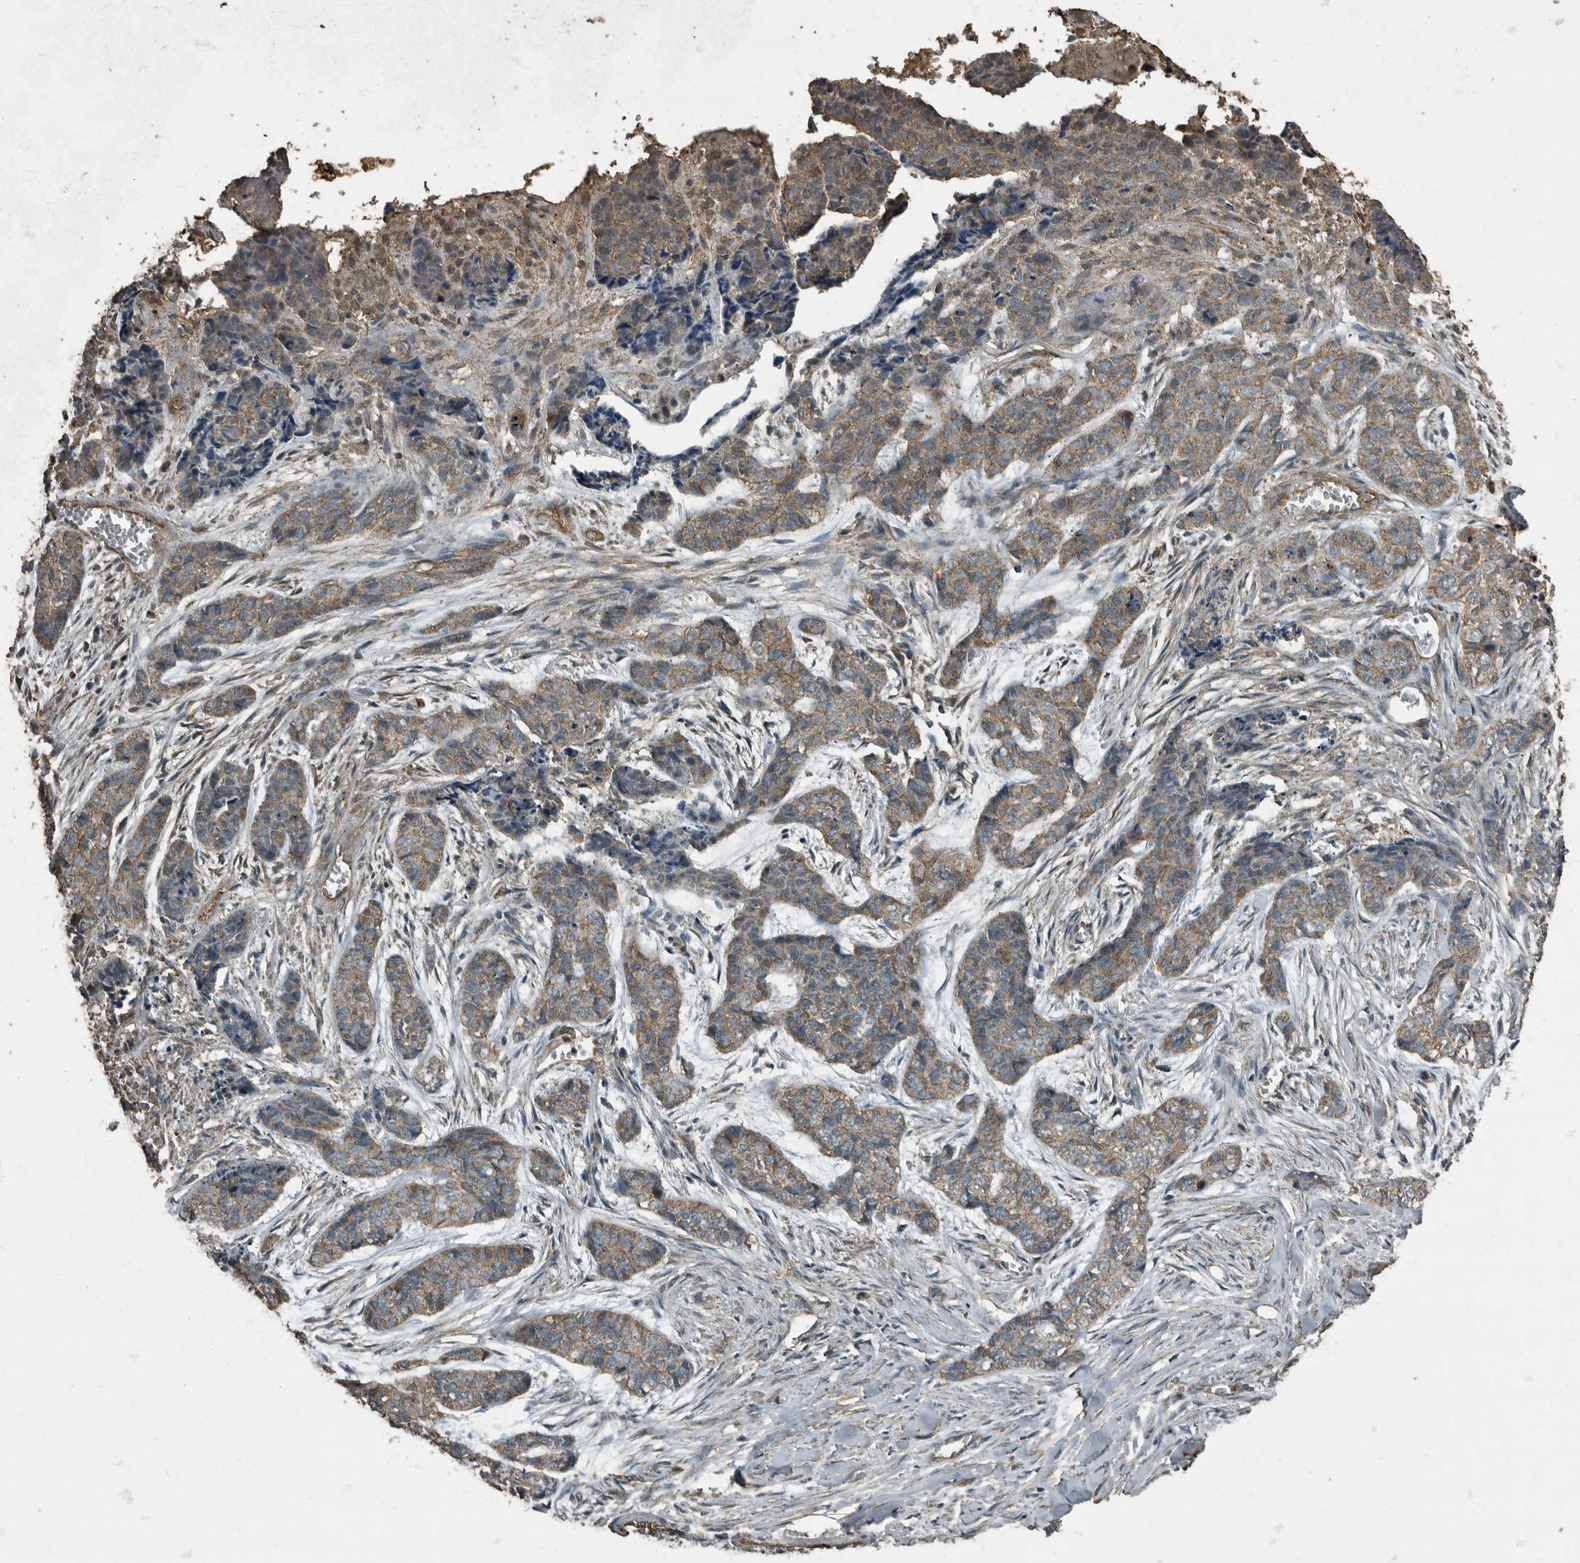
{"staining": {"intensity": "moderate", "quantity": ">75%", "location": "cytoplasmic/membranous"}, "tissue": "skin cancer", "cell_type": "Tumor cells", "image_type": "cancer", "snomed": [{"axis": "morphology", "description": "Basal cell carcinoma"}, {"axis": "topography", "description": "Skin"}], "caption": "IHC histopathology image of neoplastic tissue: human skin cancer stained using immunohistochemistry shows medium levels of moderate protein expression localized specifically in the cytoplasmic/membranous of tumor cells, appearing as a cytoplasmic/membranous brown color.", "gene": "IL15RA", "patient": {"sex": "female", "age": 64}}